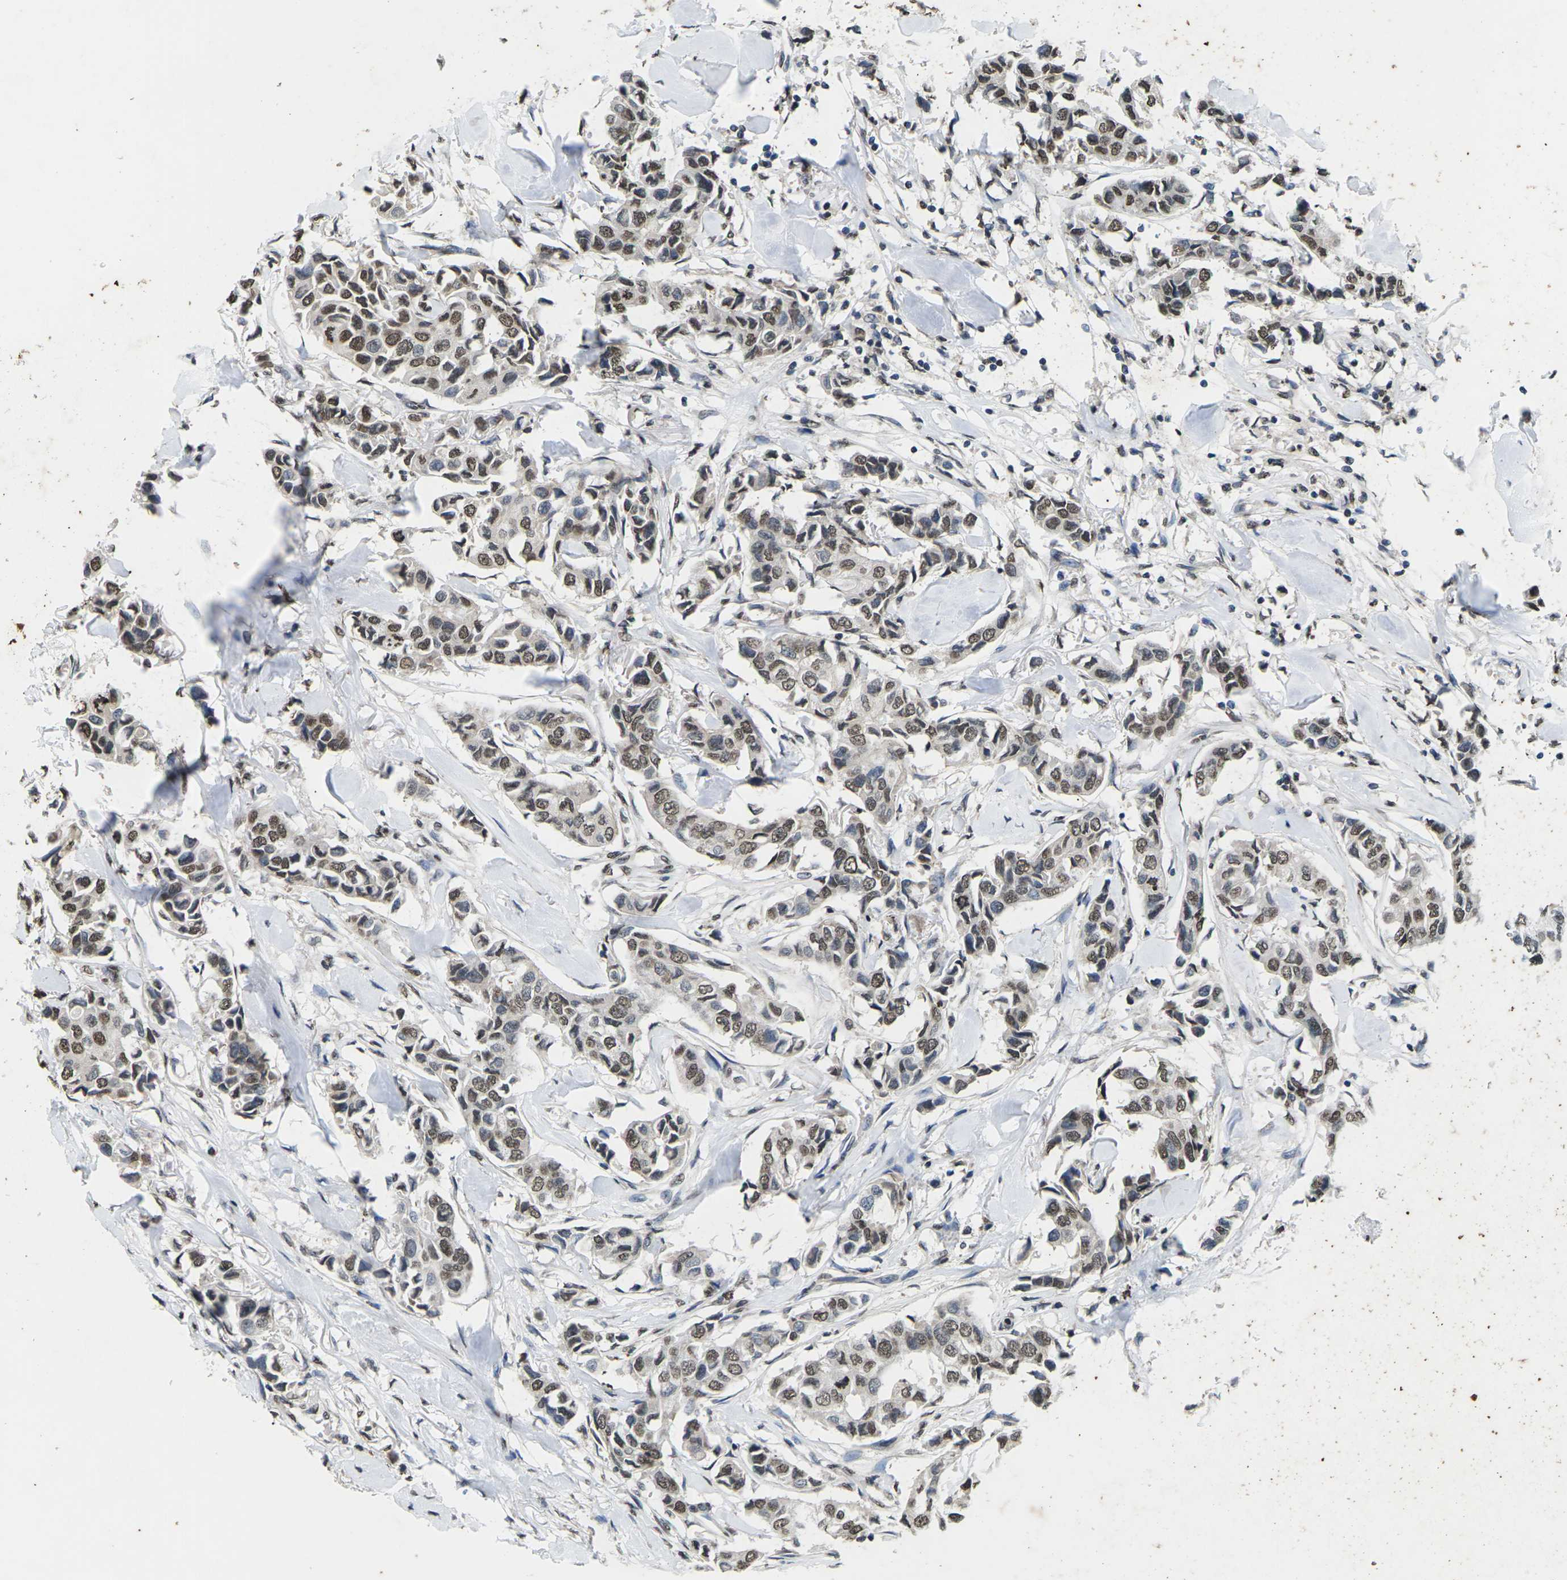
{"staining": {"intensity": "moderate", "quantity": ">75%", "location": "nuclear"}, "tissue": "breast cancer", "cell_type": "Tumor cells", "image_type": "cancer", "snomed": [{"axis": "morphology", "description": "Duct carcinoma"}, {"axis": "topography", "description": "Breast"}], "caption": "Approximately >75% of tumor cells in human infiltrating ductal carcinoma (breast) show moderate nuclear protein positivity as visualized by brown immunohistochemical staining.", "gene": "EMSY", "patient": {"sex": "female", "age": 80}}